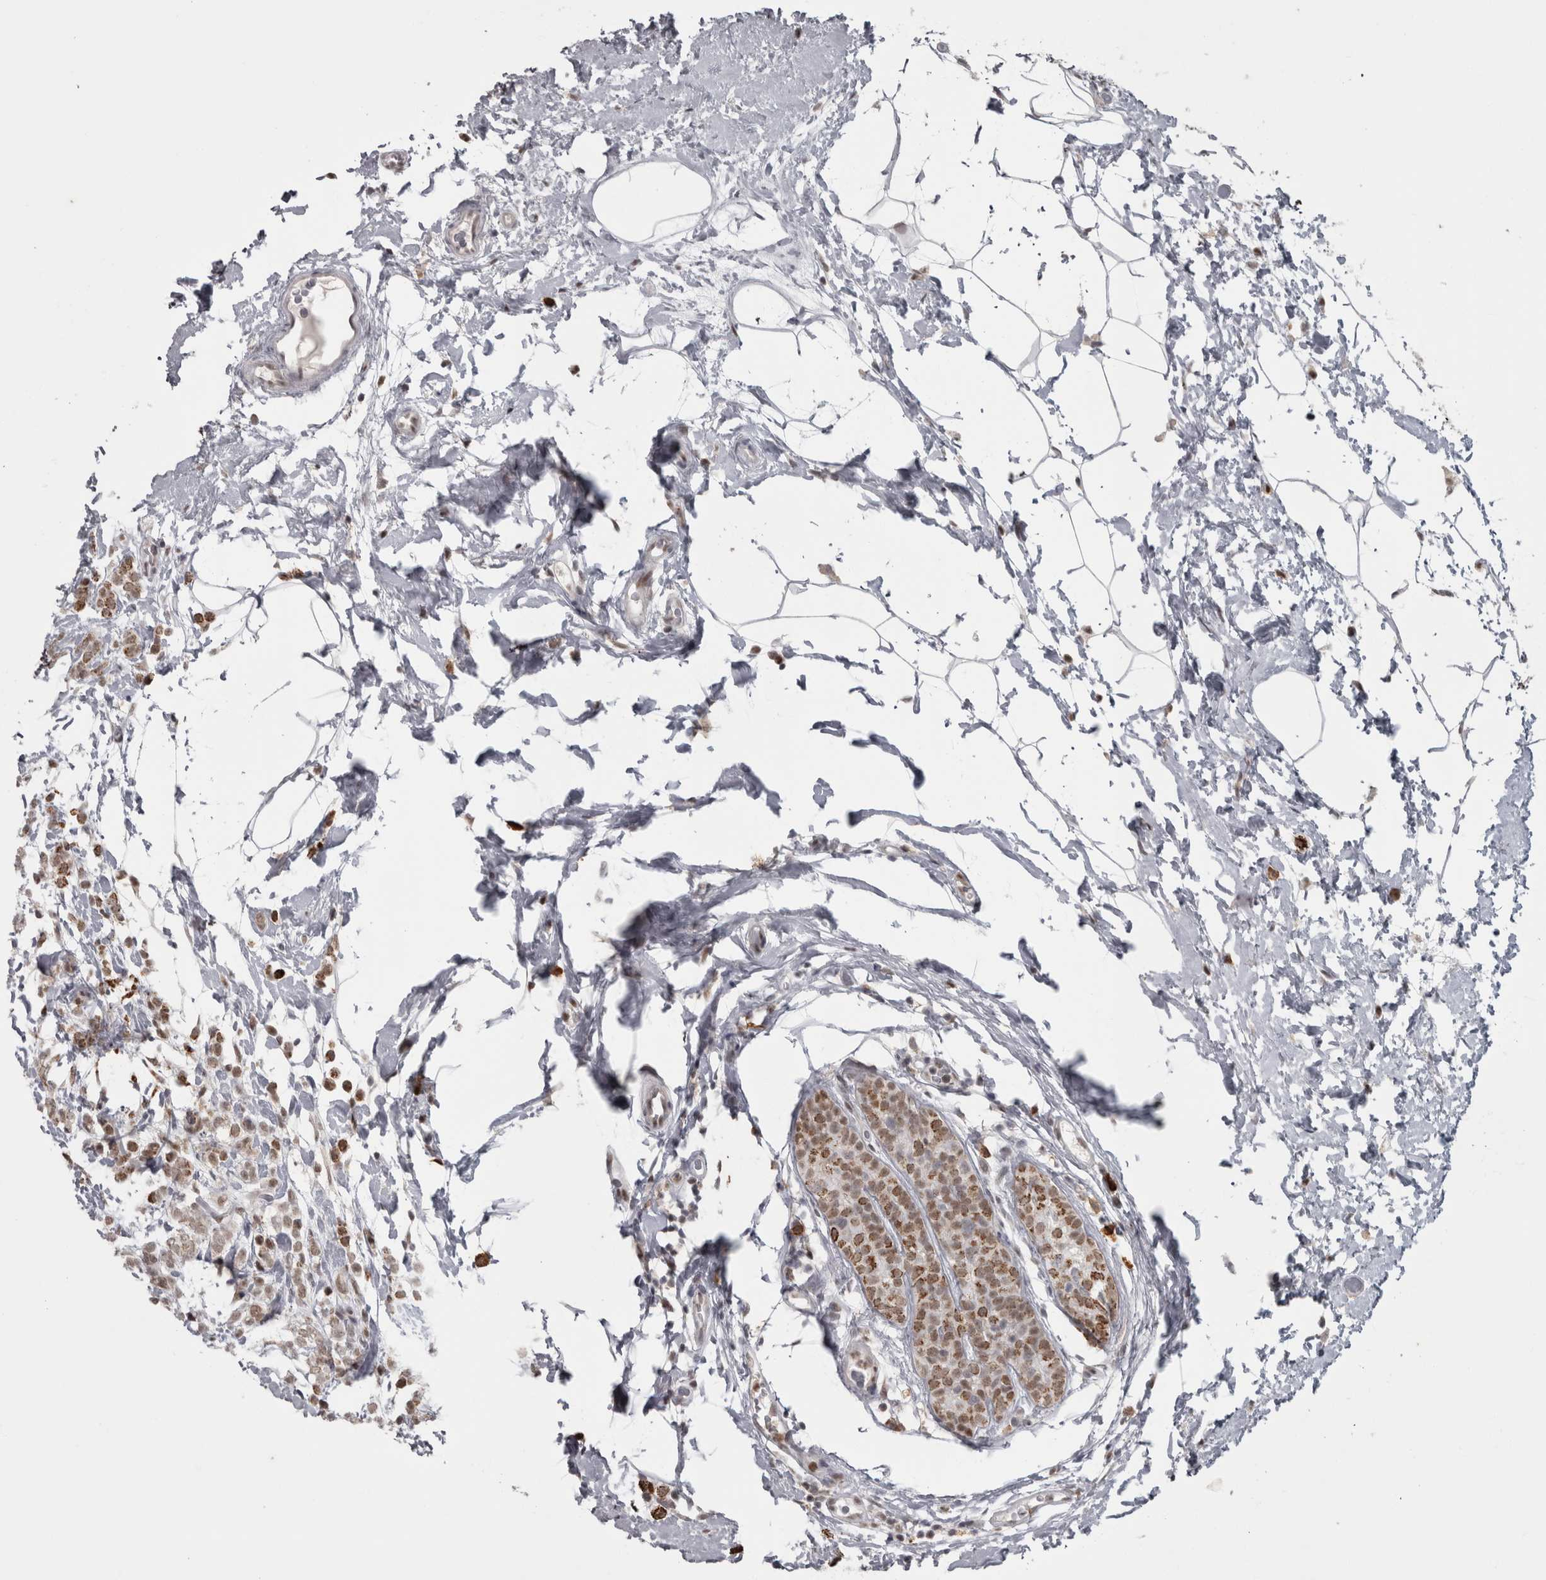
{"staining": {"intensity": "moderate", "quantity": "<25%", "location": "cytoplasmic/membranous,nuclear"}, "tissue": "breast cancer", "cell_type": "Tumor cells", "image_type": "cancer", "snomed": [{"axis": "morphology", "description": "Lobular carcinoma"}, {"axis": "topography", "description": "Breast"}], "caption": "The image demonstrates staining of breast lobular carcinoma, revealing moderate cytoplasmic/membranous and nuclear protein staining (brown color) within tumor cells.", "gene": "MICU3", "patient": {"sex": "female", "age": 50}}